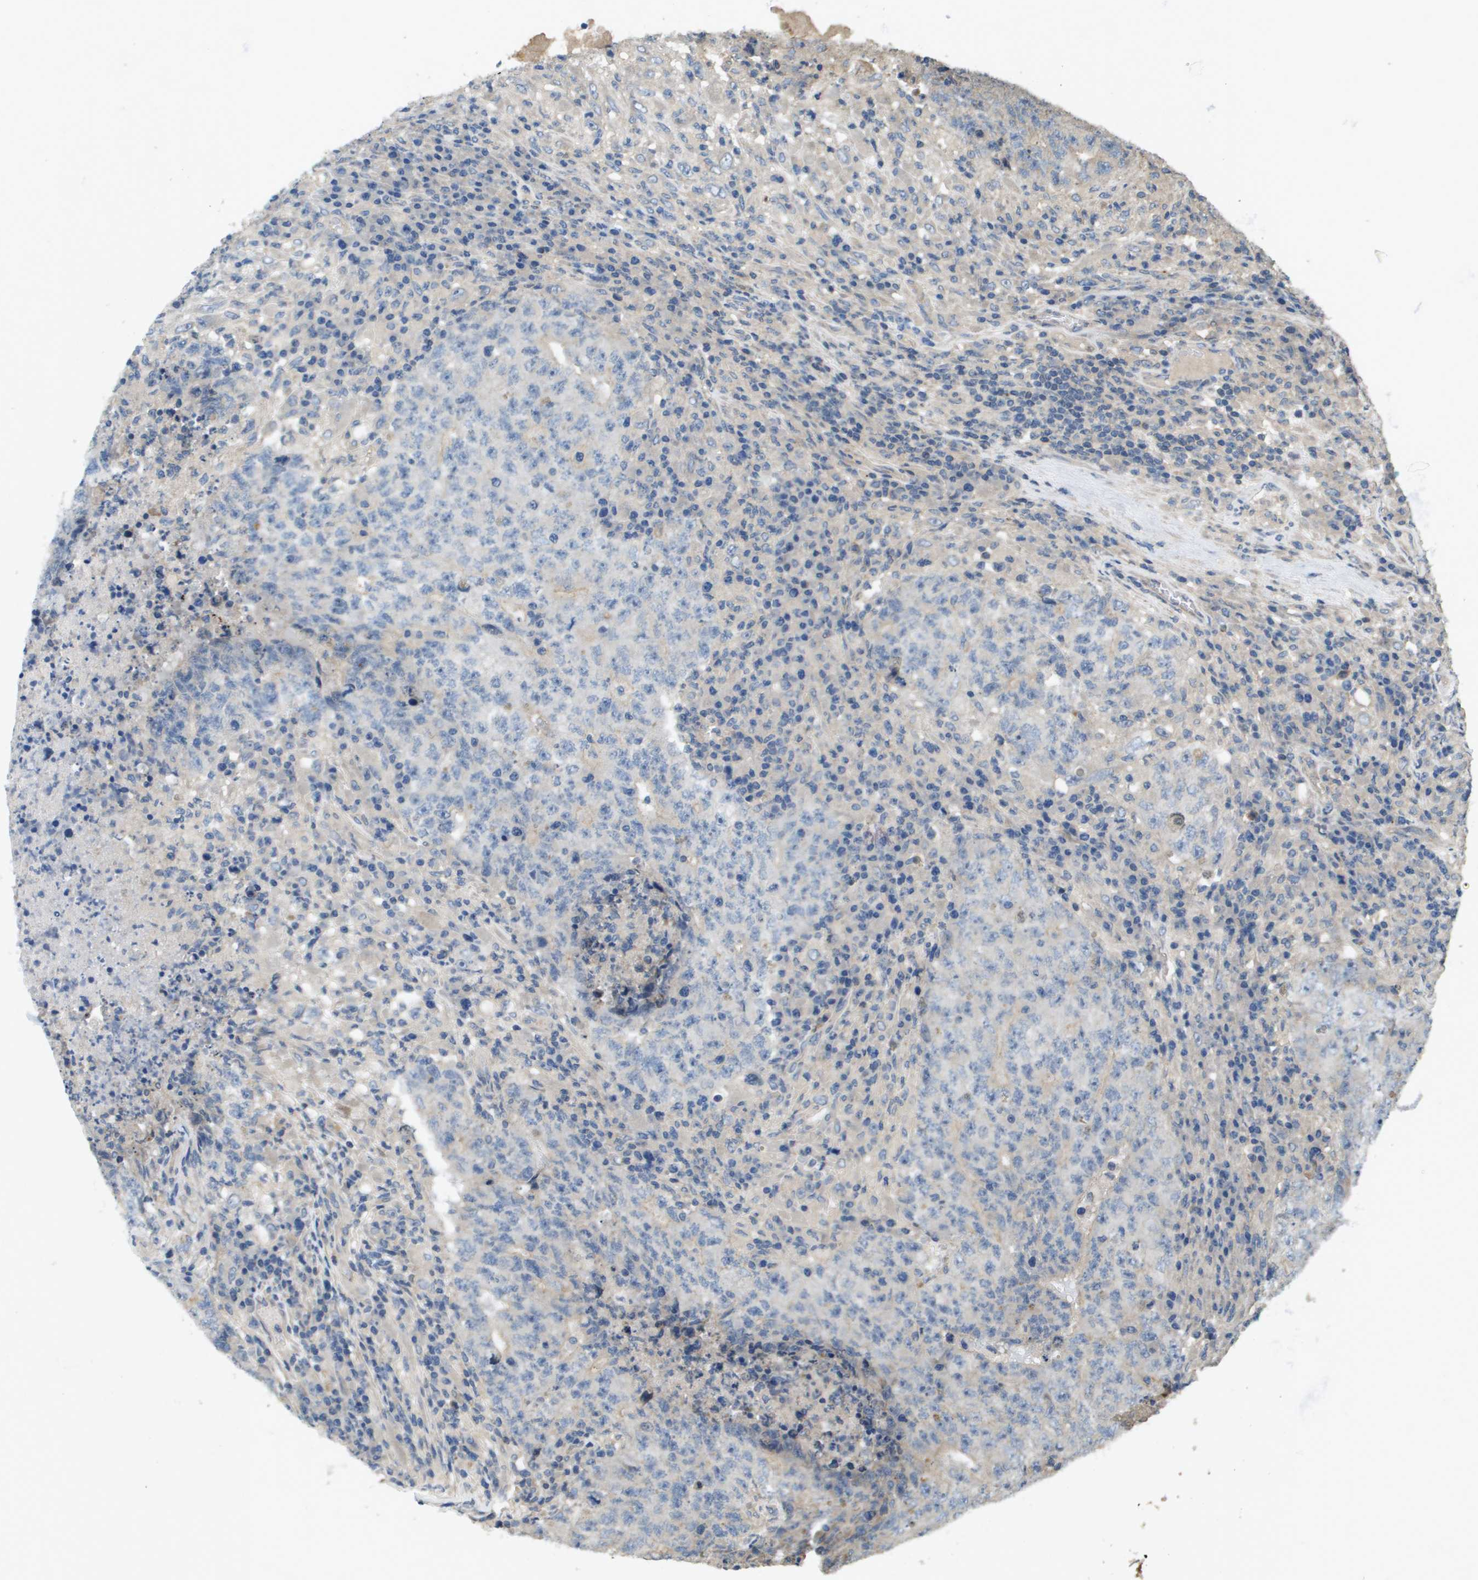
{"staining": {"intensity": "negative", "quantity": "none", "location": "none"}, "tissue": "testis cancer", "cell_type": "Tumor cells", "image_type": "cancer", "snomed": [{"axis": "morphology", "description": "Necrosis, NOS"}, {"axis": "morphology", "description": "Carcinoma, Embryonal, NOS"}, {"axis": "topography", "description": "Testis"}], "caption": "IHC of testis cancer (embryonal carcinoma) displays no positivity in tumor cells.", "gene": "KRT23", "patient": {"sex": "male", "age": 19}}